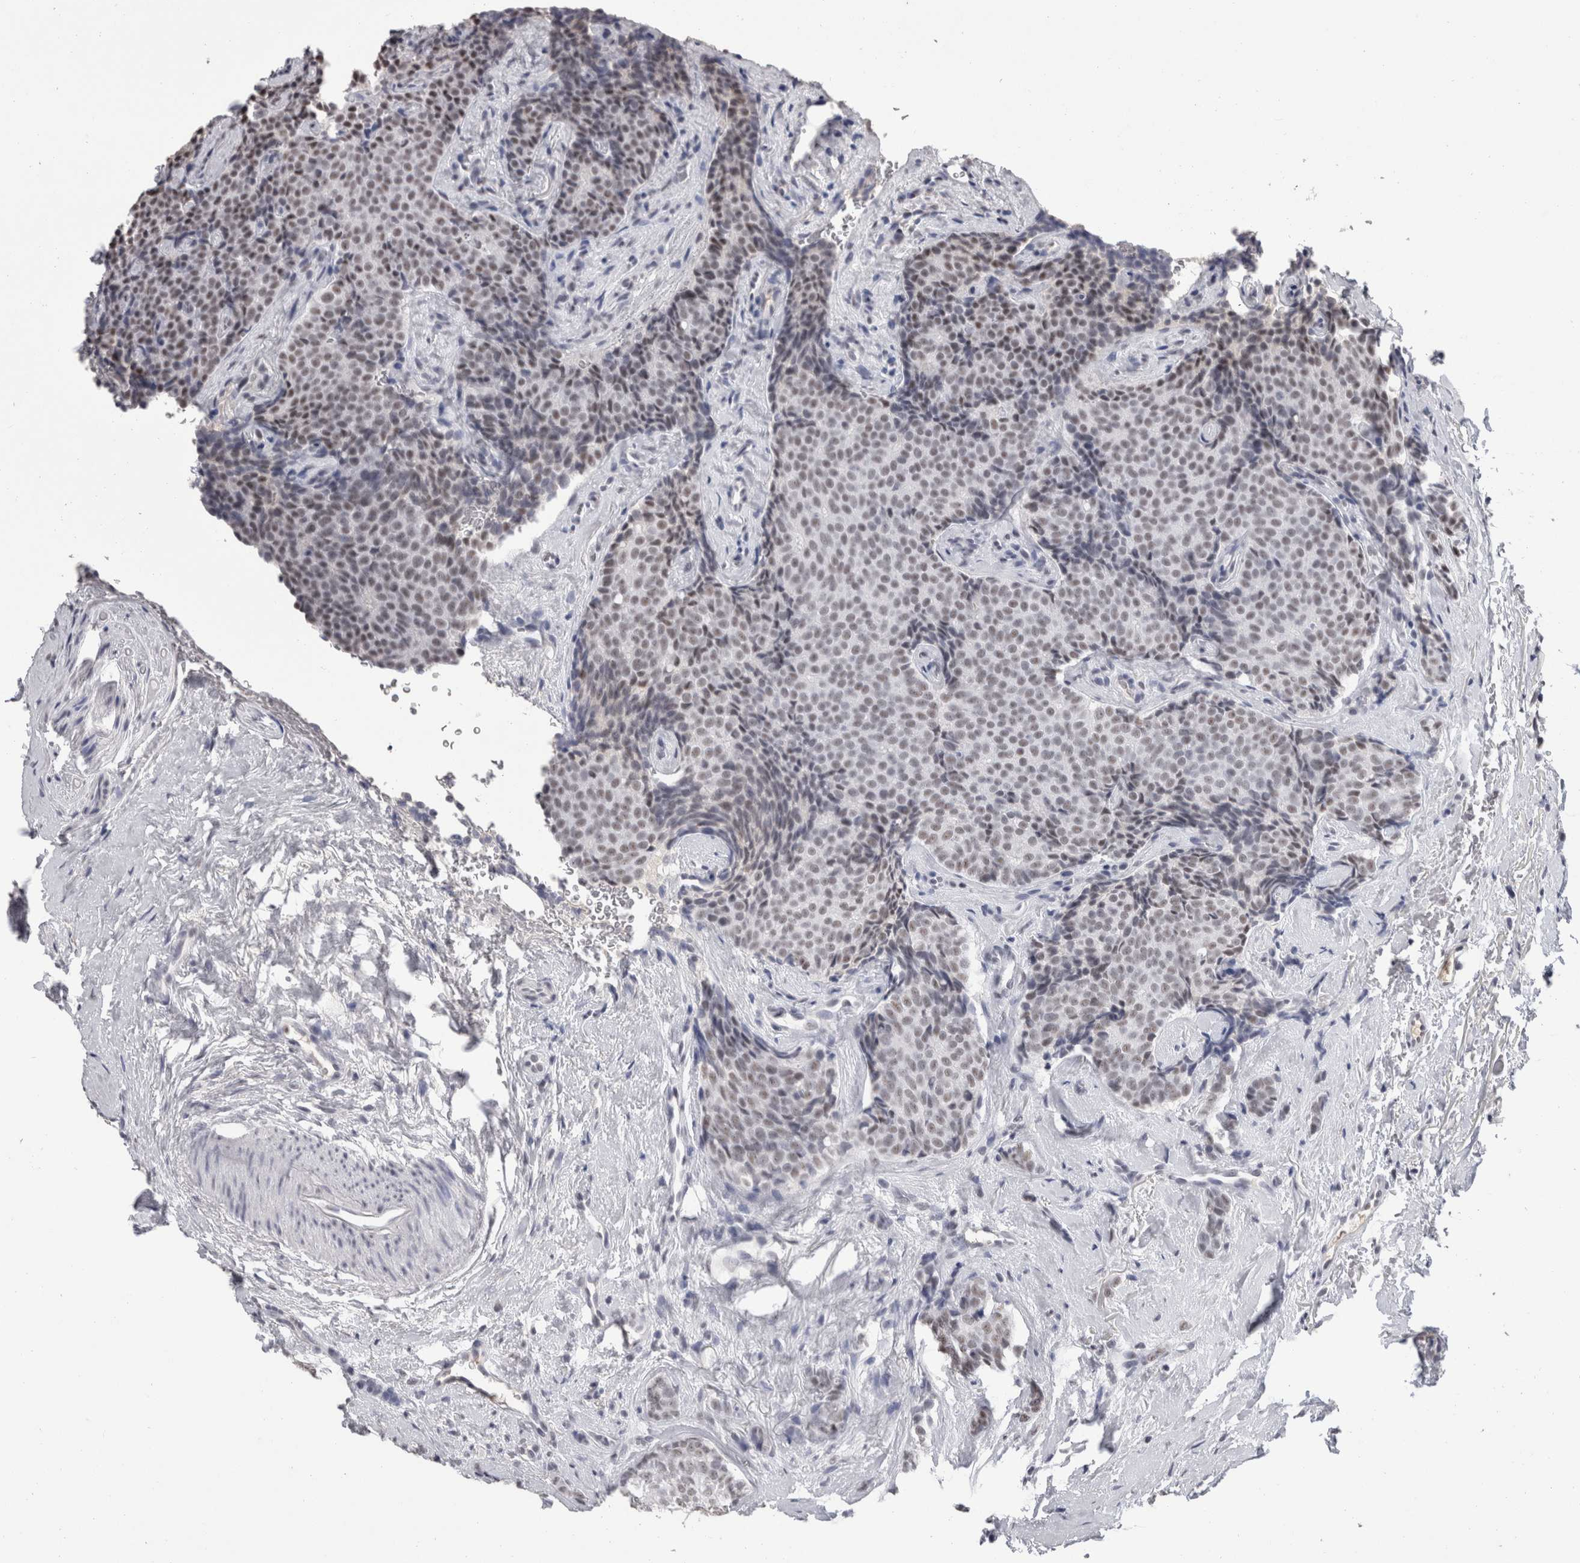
{"staining": {"intensity": "weak", "quantity": ">75%", "location": "nuclear"}, "tissue": "breast cancer", "cell_type": "Tumor cells", "image_type": "cancer", "snomed": [{"axis": "morphology", "description": "Lobular carcinoma"}, {"axis": "topography", "description": "Skin"}, {"axis": "topography", "description": "Breast"}], "caption": "An image of breast lobular carcinoma stained for a protein shows weak nuclear brown staining in tumor cells. (Stains: DAB in brown, nuclei in blue, Microscopy: brightfield microscopy at high magnification).", "gene": "DDX17", "patient": {"sex": "female", "age": 46}}